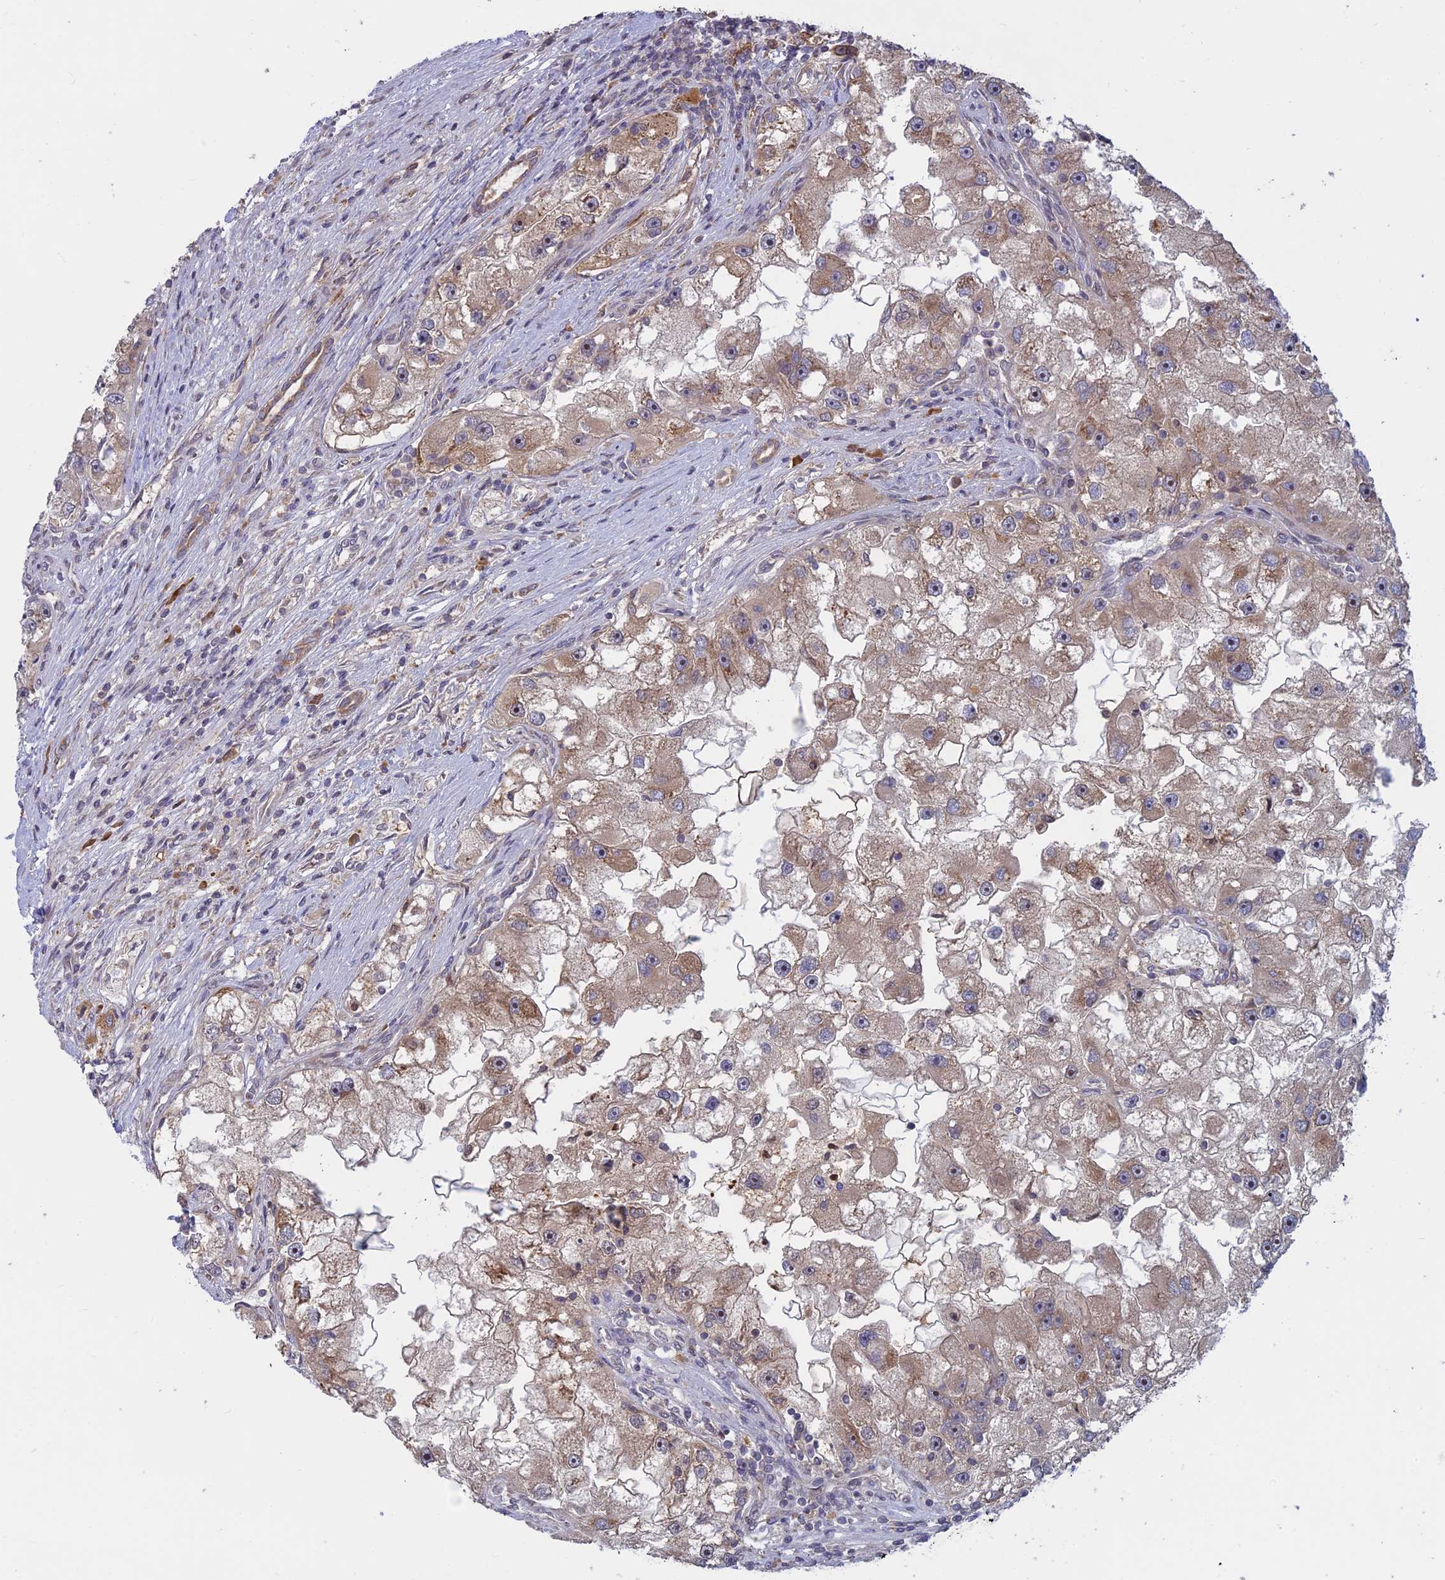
{"staining": {"intensity": "weak", "quantity": ">75%", "location": "cytoplasmic/membranous"}, "tissue": "renal cancer", "cell_type": "Tumor cells", "image_type": "cancer", "snomed": [{"axis": "morphology", "description": "Adenocarcinoma, NOS"}, {"axis": "topography", "description": "Kidney"}], "caption": "Adenocarcinoma (renal) tissue reveals weak cytoplasmic/membranous expression in about >75% of tumor cells, visualized by immunohistochemistry.", "gene": "TMEM208", "patient": {"sex": "male", "age": 63}}